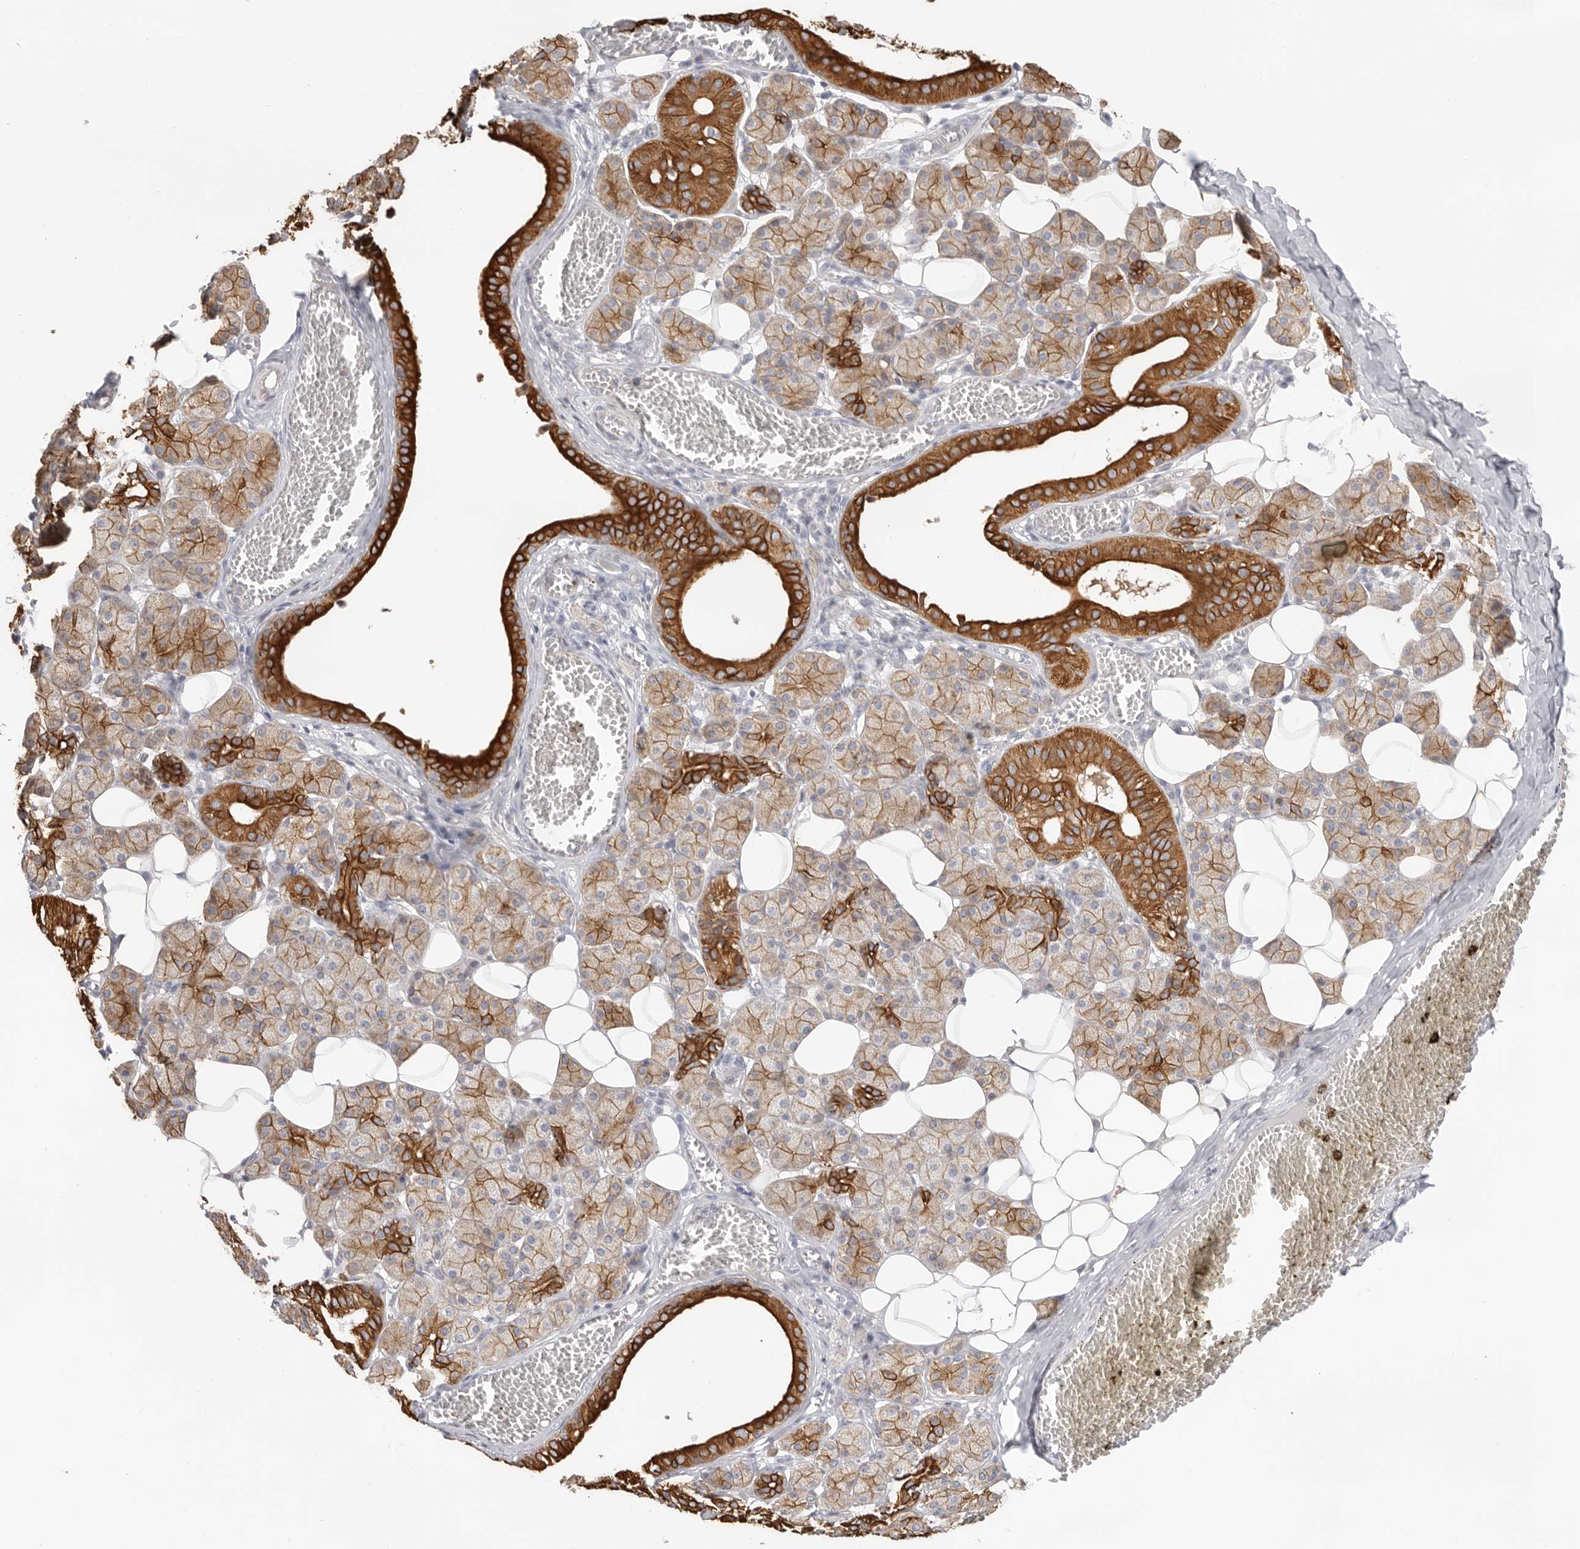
{"staining": {"intensity": "strong", "quantity": "25%-75%", "location": "cytoplasmic/membranous"}, "tissue": "salivary gland", "cell_type": "Glandular cells", "image_type": "normal", "snomed": [{"axis": "morphology", "description": "Normal tissue, NOS"}, {"axis": "topography", "description": "Salivary gland"}], "caption": "Immunohistochemical staining of benign salivary gland reveals strong cytoplasmic/membranous protein staining in approximately 25%-75% of glandular cells.", "gene": "USH1C", "patient": {"sex": "female", "age": 33}}